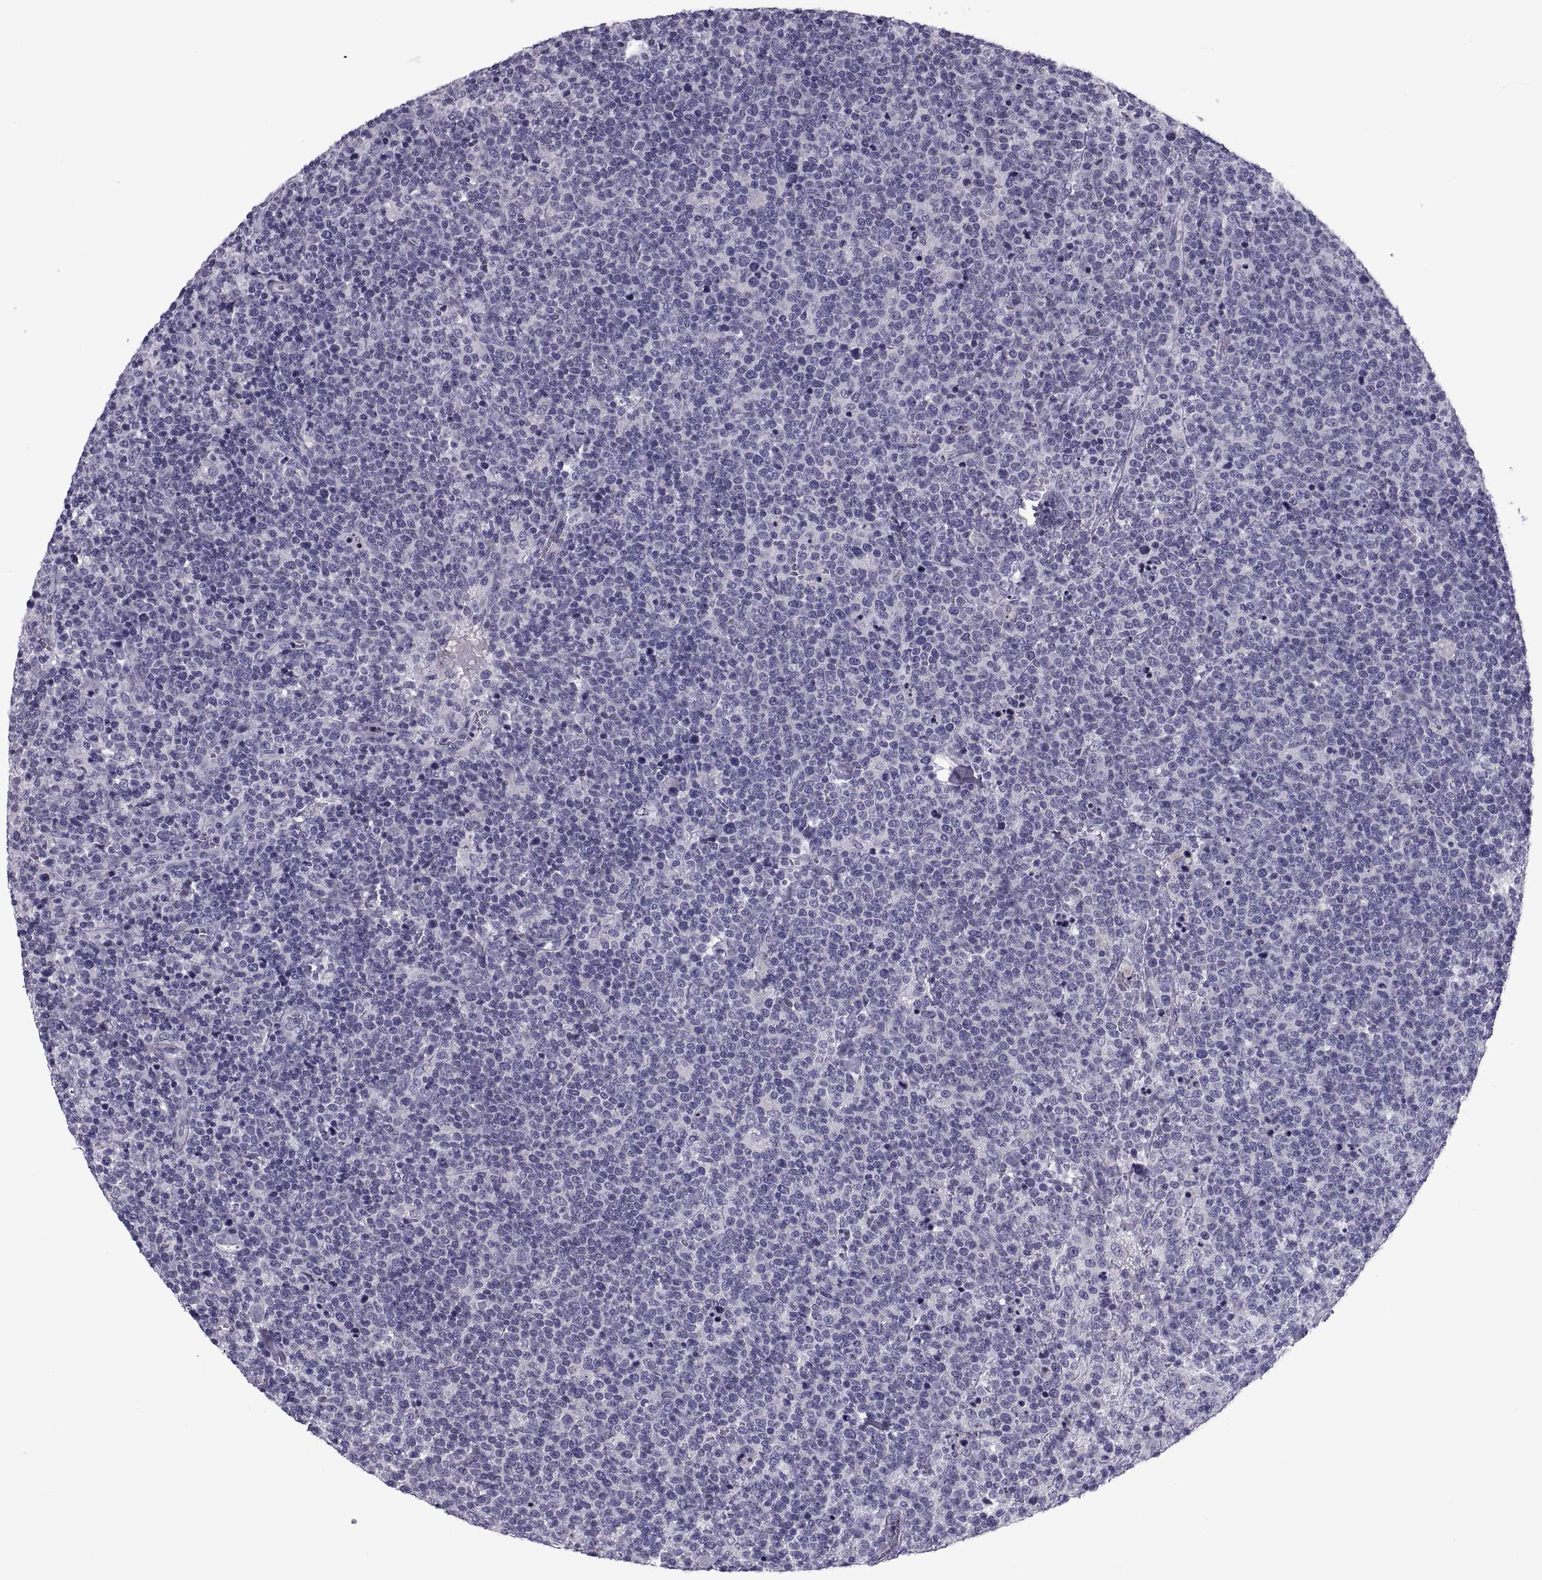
{"staining": {"intensity": "negative", "quantity": "none", "location": "none"}, "tissue": "lymphoma", "cell_type": "Tumor cells", "image_type": "cancer", "snomed": [{"axis": "morphology", "description": "Malignant lymphoma, non-Hodgkin's type, High grade"}, {"axis": "topography", "description": "Lymph node"}], "caption": "Human high-grade malignant lymphoma, non-Hodgkin's type stained for a protein using IHC demonstrates no staining in tumor cells.", "gene": "PDZRN4", "patient": {"sex": "male", "age": 61}}